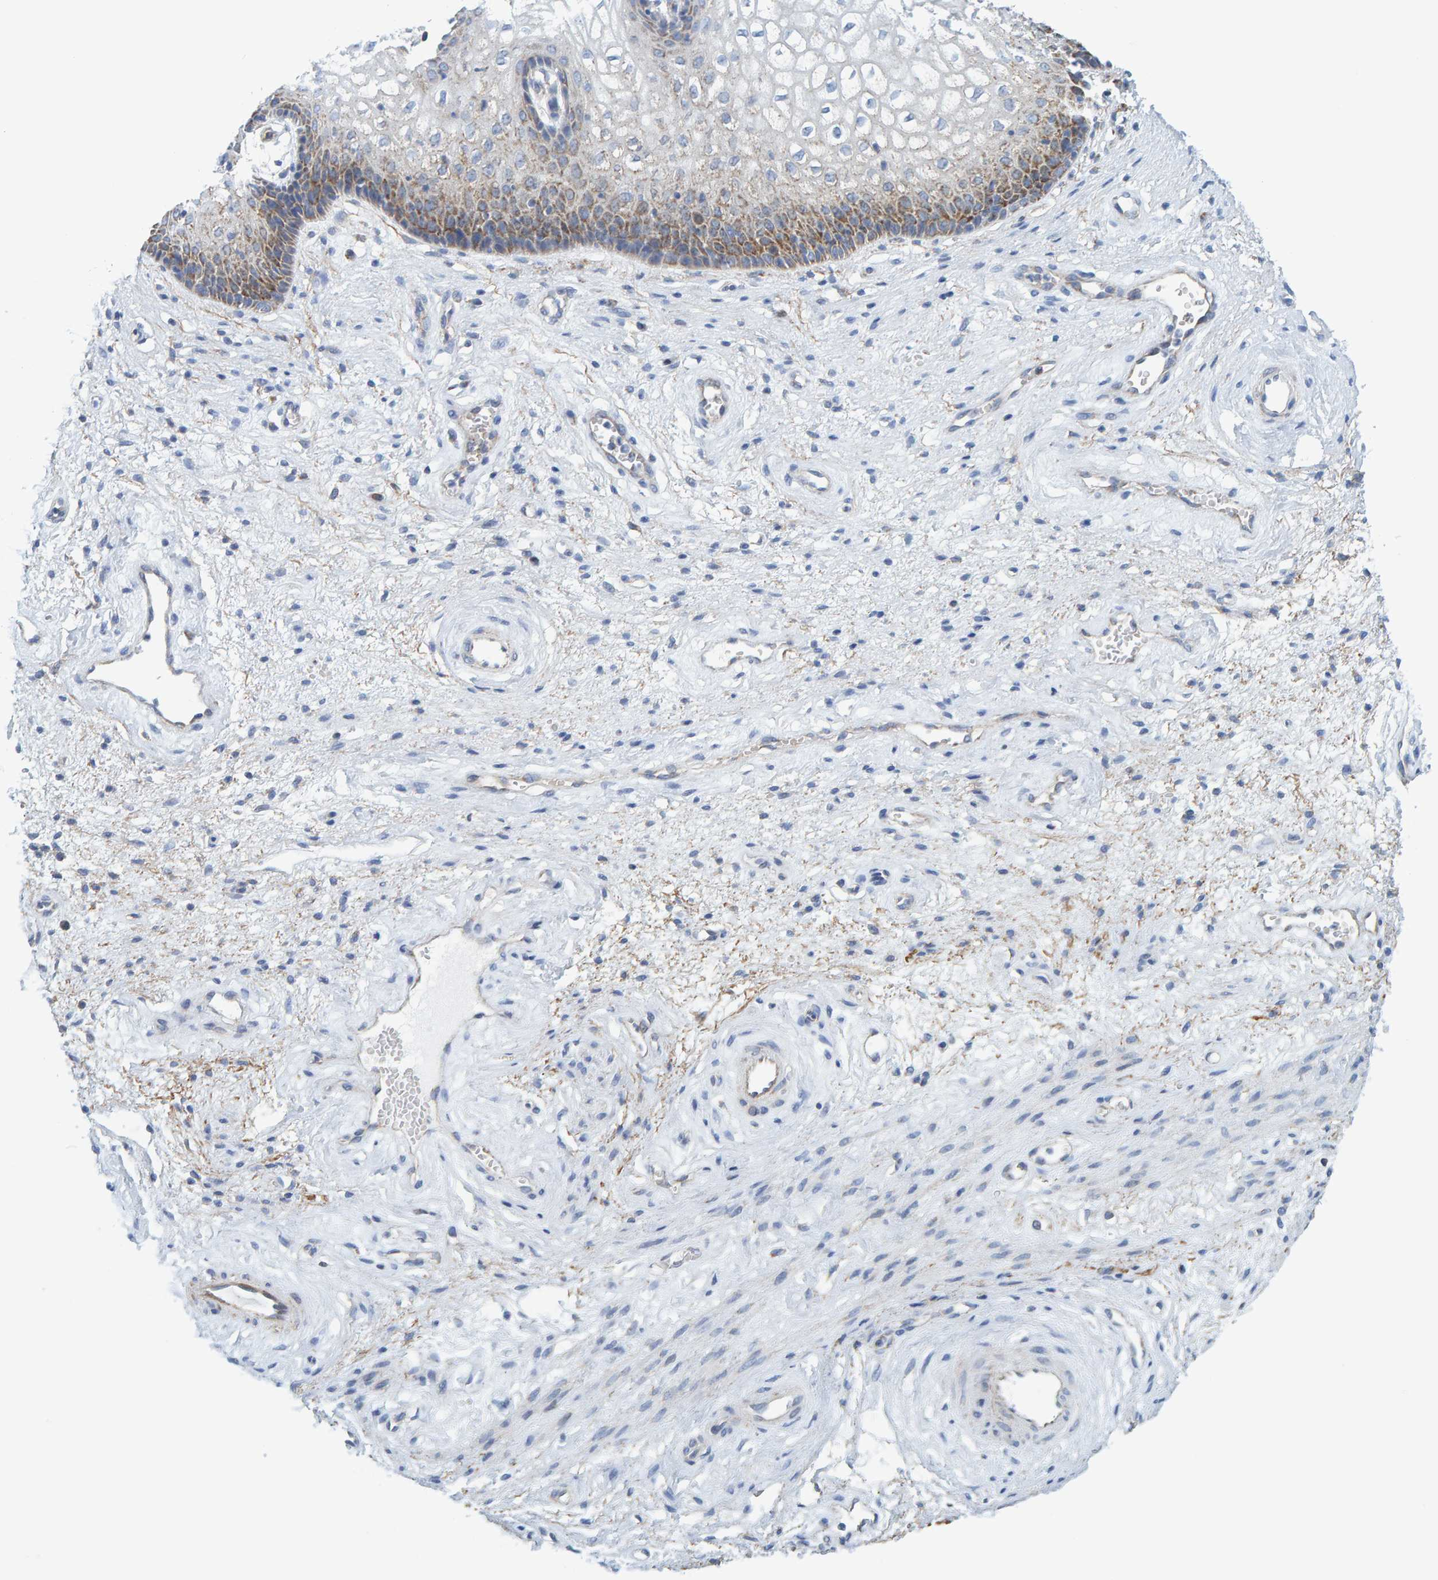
{"staining": {"intensity": "weak", "quantity": "<25%", "location": "cytoplasmic/membranous"}, "tissue": "vagina", "cell_type": "Squamous epithelial cells", "image_type": "normal", "snomed": [{"axis": "morphology", "description": "Normal tissue, NOS"}, {"axis": "topography", "description": "Vagina"}], "caption": "This is an immunohistochemistry (IHC) photomicrograph of benign human vagina. There is no positivity in squamous epithelial cells.", "gene": "MRPS7", "patient": {"sex": "female", "age": 34}}